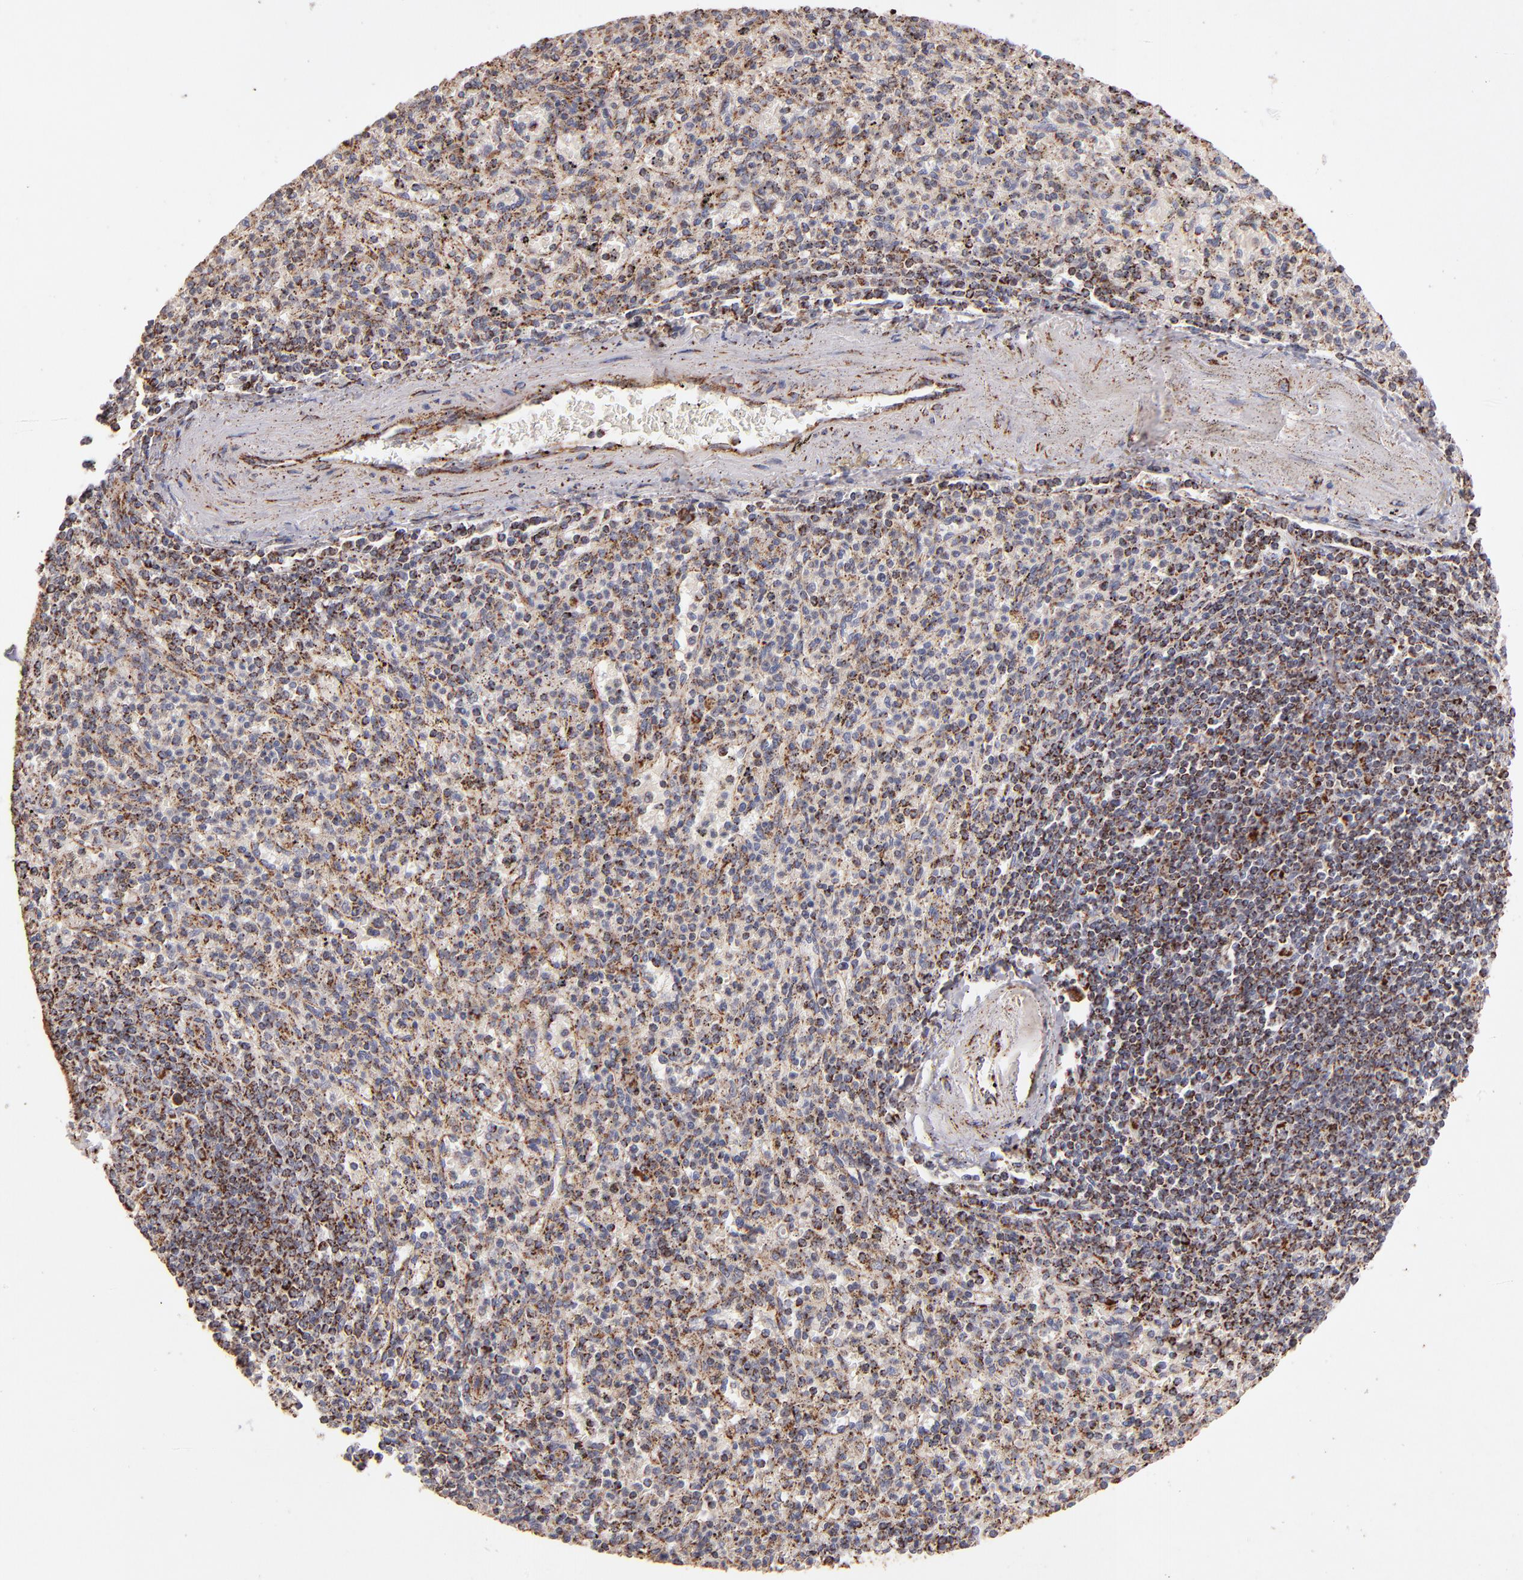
{"staining": {"intensity": "moderate", "quantity": "25%-75%", "location": "cytoplasmic/membranous"}, "tissue": "spleen", "cell_type": "Cells in red pulp", "image_type": "normal", "snomed": [{"axis": "morphology", "description": "Normal tissue, NOS"}, {"axis": "topography", "description": "Spleen"}], "caption": "DAB immunohistochemical staining of unremarkable spleen demonstrates moderate cytoplasmic/membranous protein expression in approximately 25%-75% of cells in red pulp.", "gene": "DLST", "patient": {"sex": "male", "age": 72}}